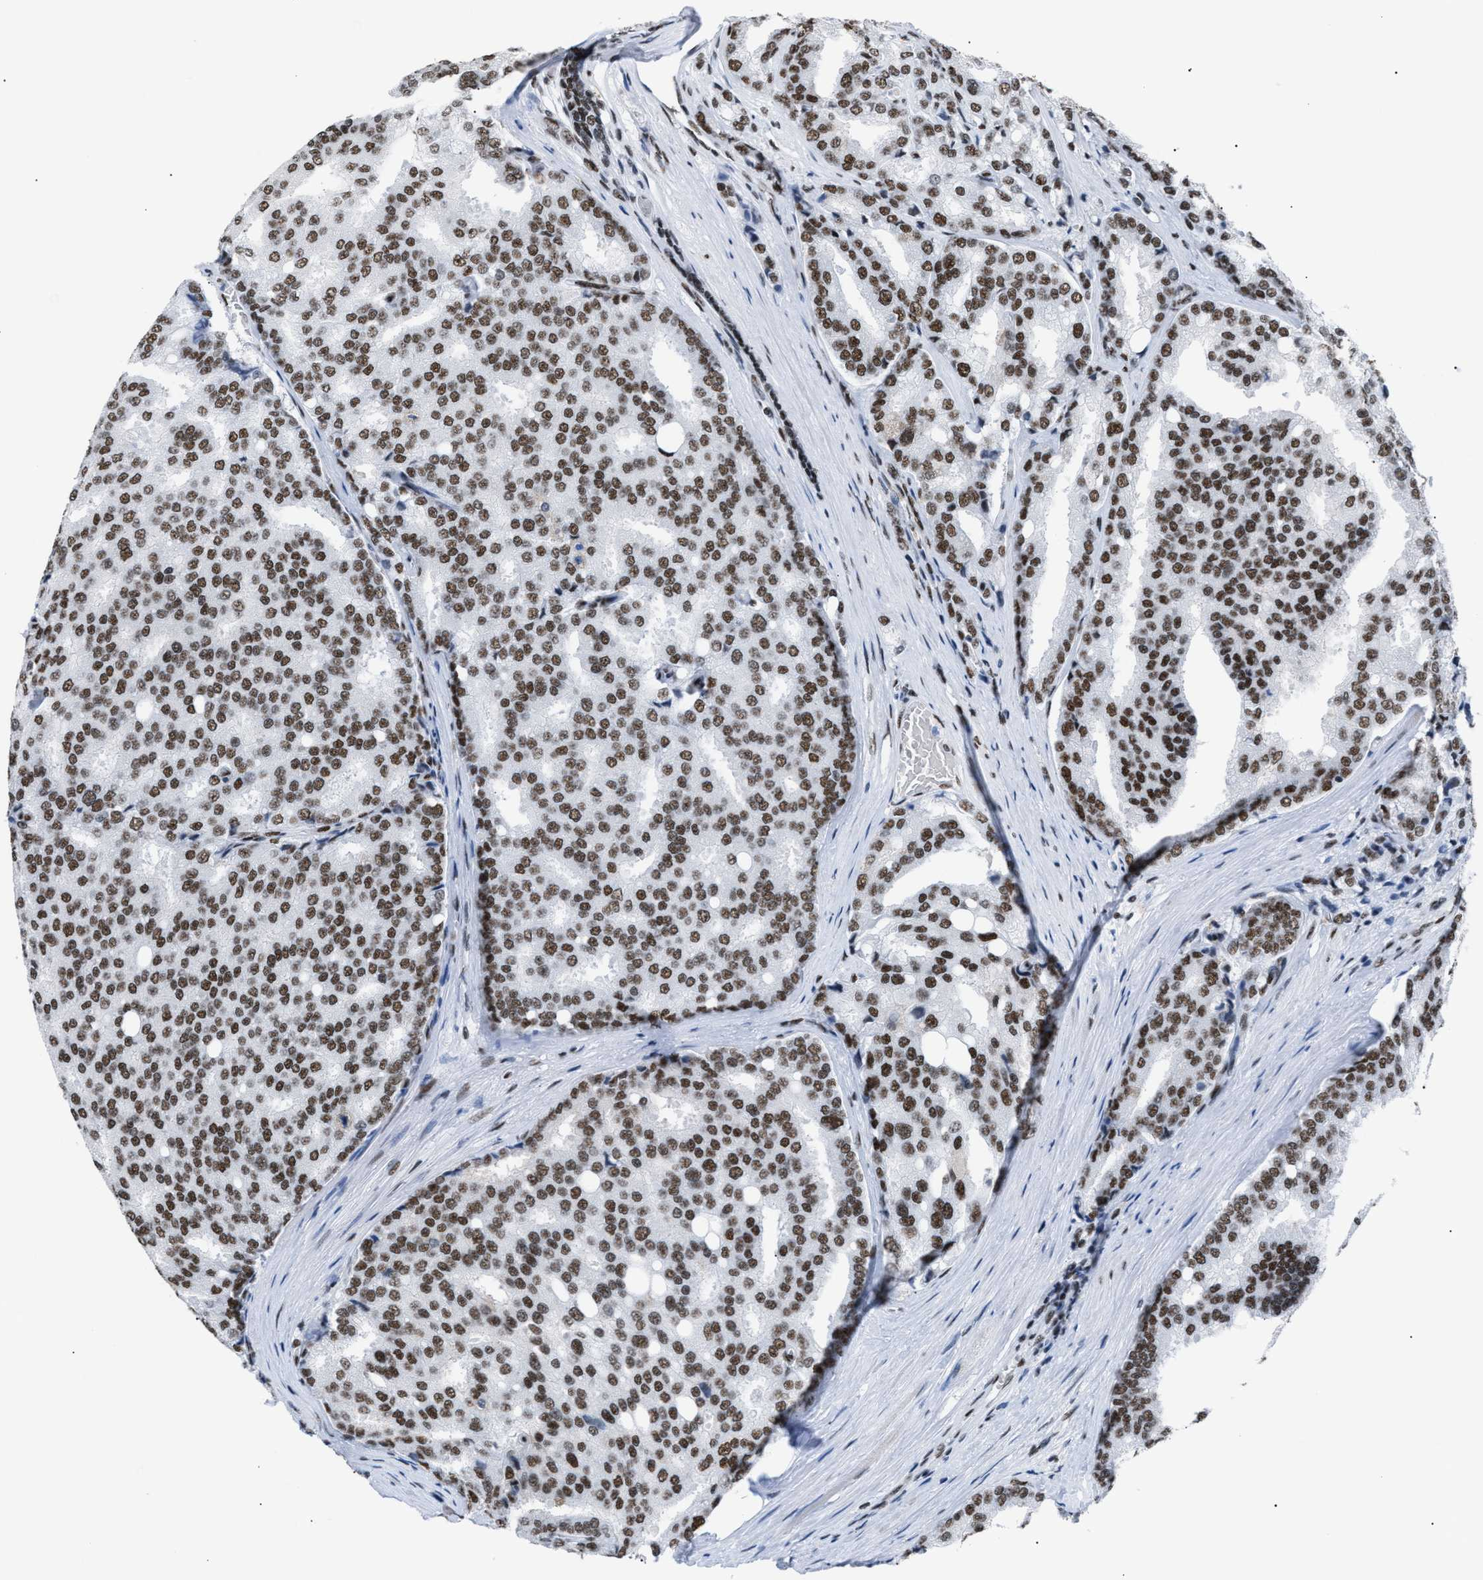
{"staining": {"intensity": "strong", "quantity": ">75%", "location": "nuclear"}, "tissue": "prostate cancer", "cell_type": "Tumor cells", "image_type": "cancer", "snomed": [{"axis": "morphology", "description": "Adenocarcinoma, High grade"}, {"axis": "topography", "description": "Prostate"}], "caption": "Immunohistochemistry staining of prostate adenocarcinoma (high-grade), which exhibits high levels of strong nuclear positivity in approximately >75% of tumor cells indicating strong nuclear protein expression. The staining was performed using DAB (3,3'-diaminobenzidine) (brown) for protein detection and nuclei were counterstained in hematoxylin (blue).", "gene": "CCAR2", "patient": {"sex": "male", "age": 50}}